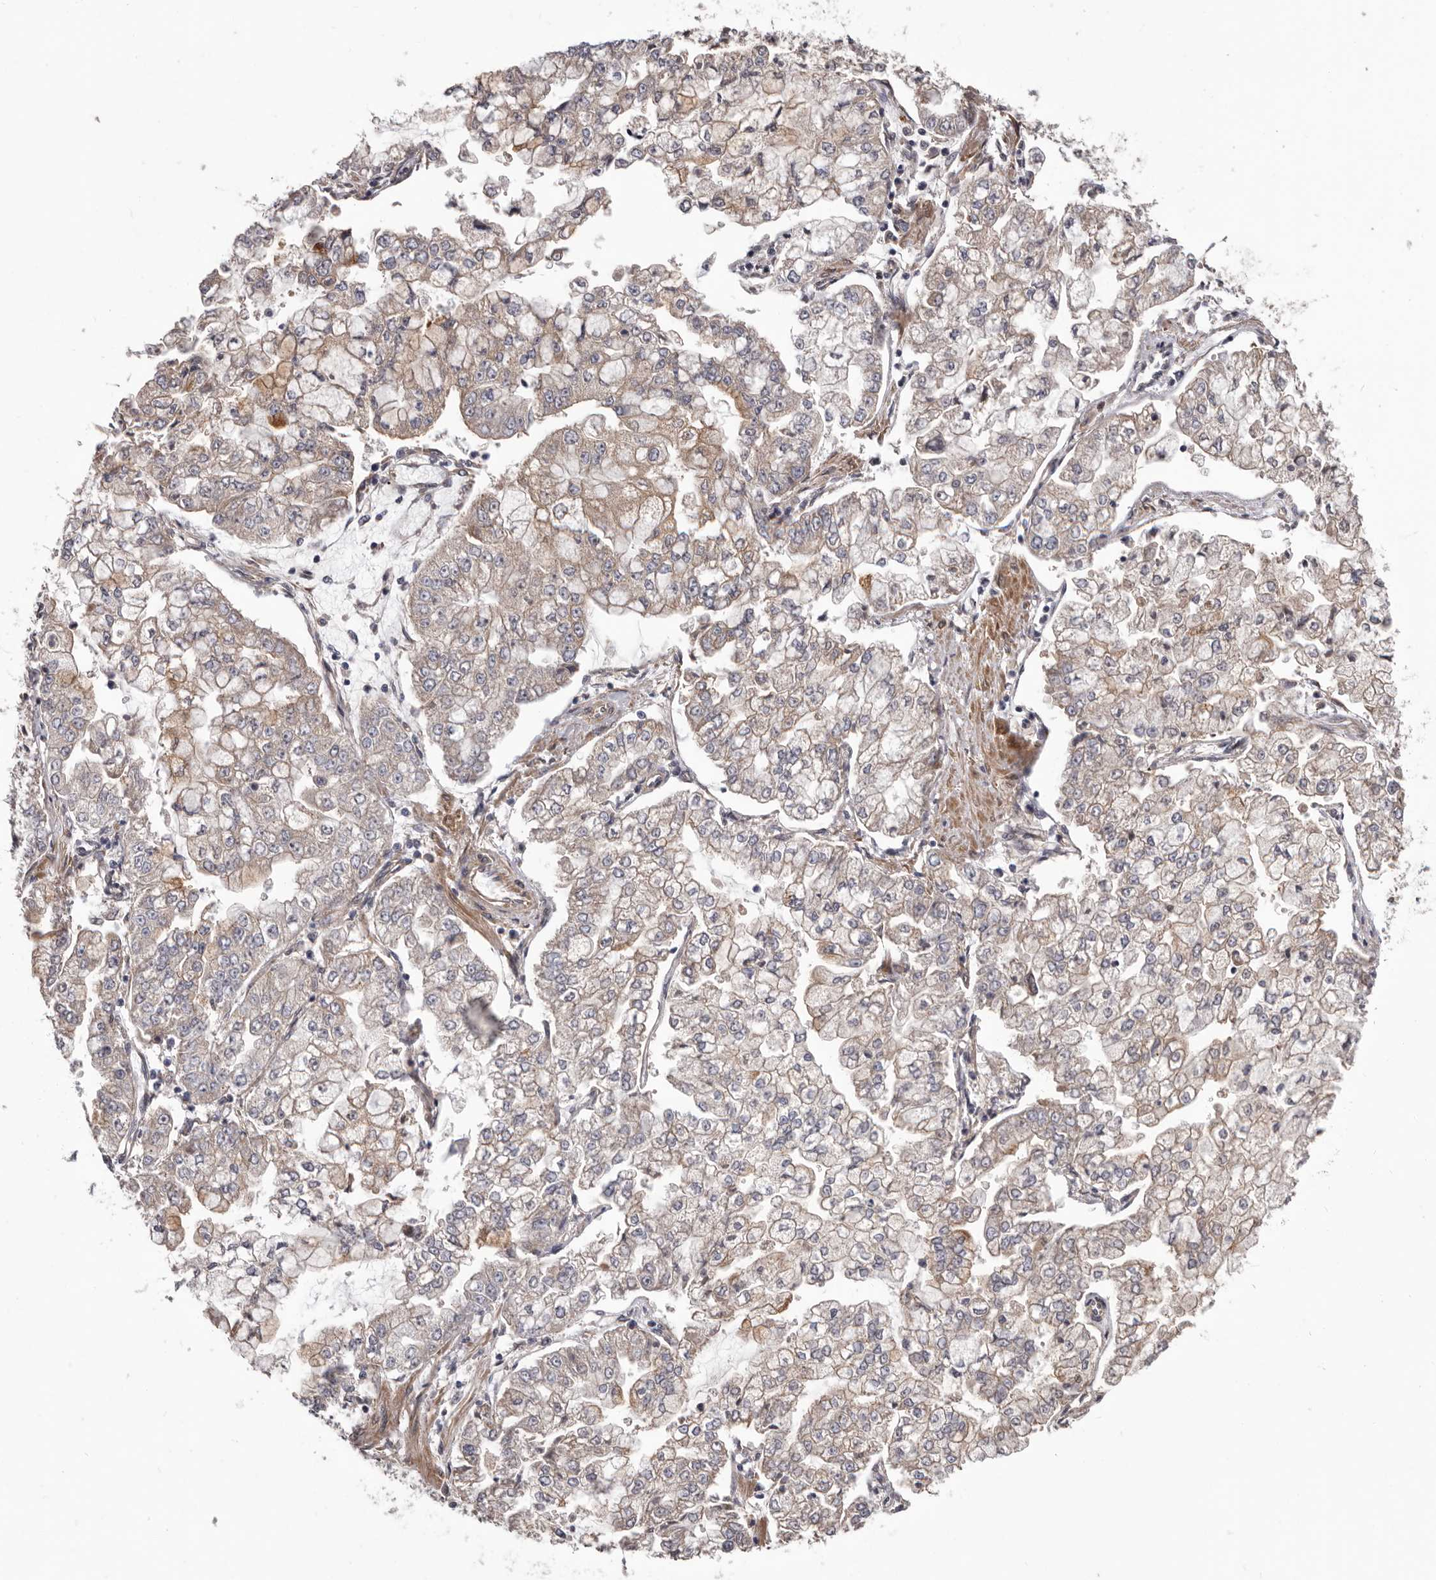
{"staining": {"intensity": "weak", "quantity": "25%-75%", "location": "cytoplasmic/membranous"}, "tissue": "stomach cancer", "cell_type": "Tumor cells", "image_type": "cancer", "snomed": [{"axis": "morphology", "description": "Adenocarcinoma, NOS"}, {"axis": "topography", "description": "Stomach"}], "caption": "Stomach cancer stained with a protein marker exhibits weak staining in tumor cells.", "gene": "PRKD1", "patient": {"sex": "male", "age": 76}}